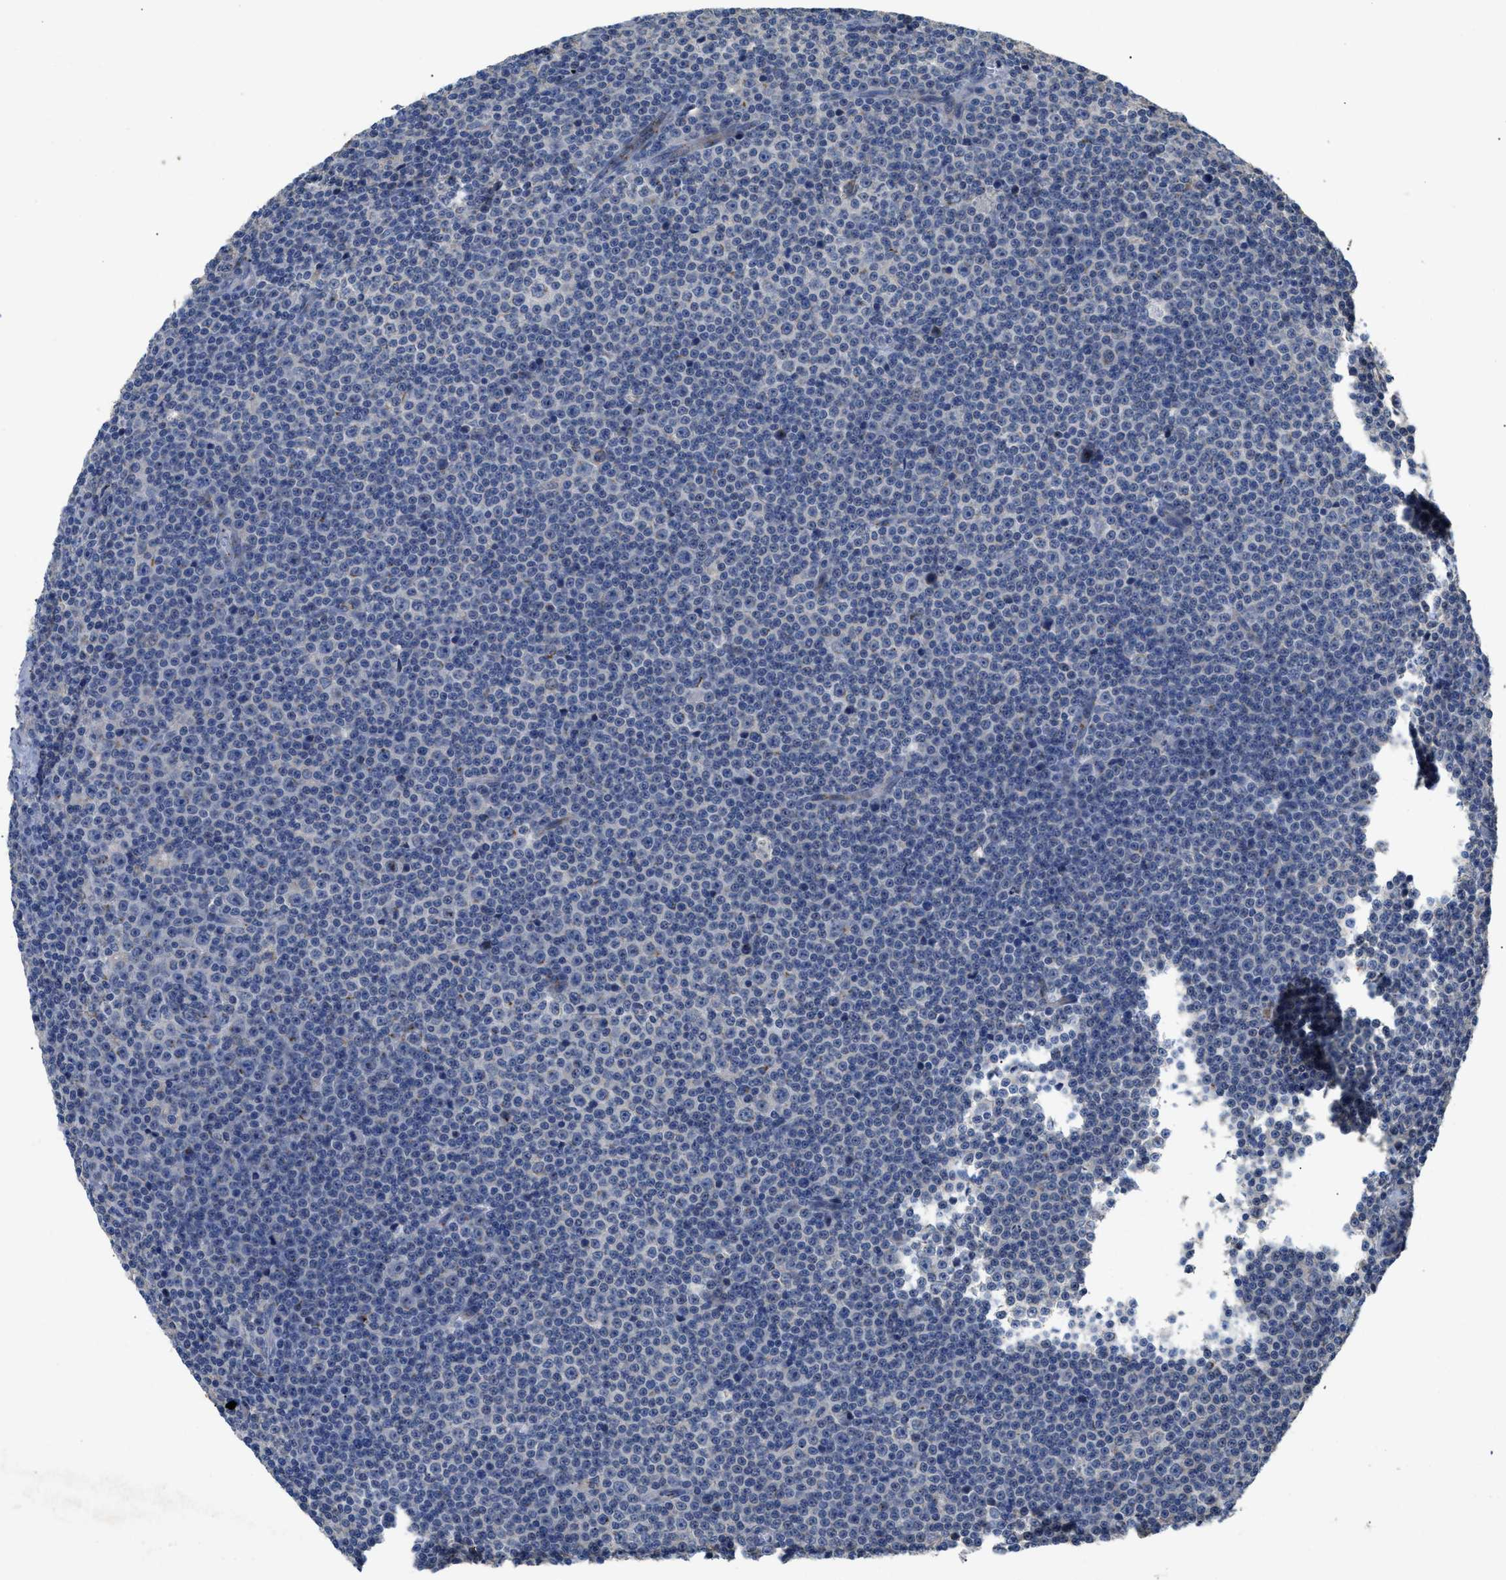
{"staining": {"intensity": "negative", "quantity": "none", "location": "none"}, "tissue": "lymphoma", "cell_type": "Tumor cells", "image_type": "cancer", "snomed": [{"axis": "morphology", "description": "Malignant lymphoma, non-Hodgkin's type, Low grade"}, {"axis": "topography", "description": "Lymph node"}], "caption": "There is no significant positivity in tumor cells of lymphoma.", "gene": "SIK2", "patient": {"sex": "female", "age": 67}}